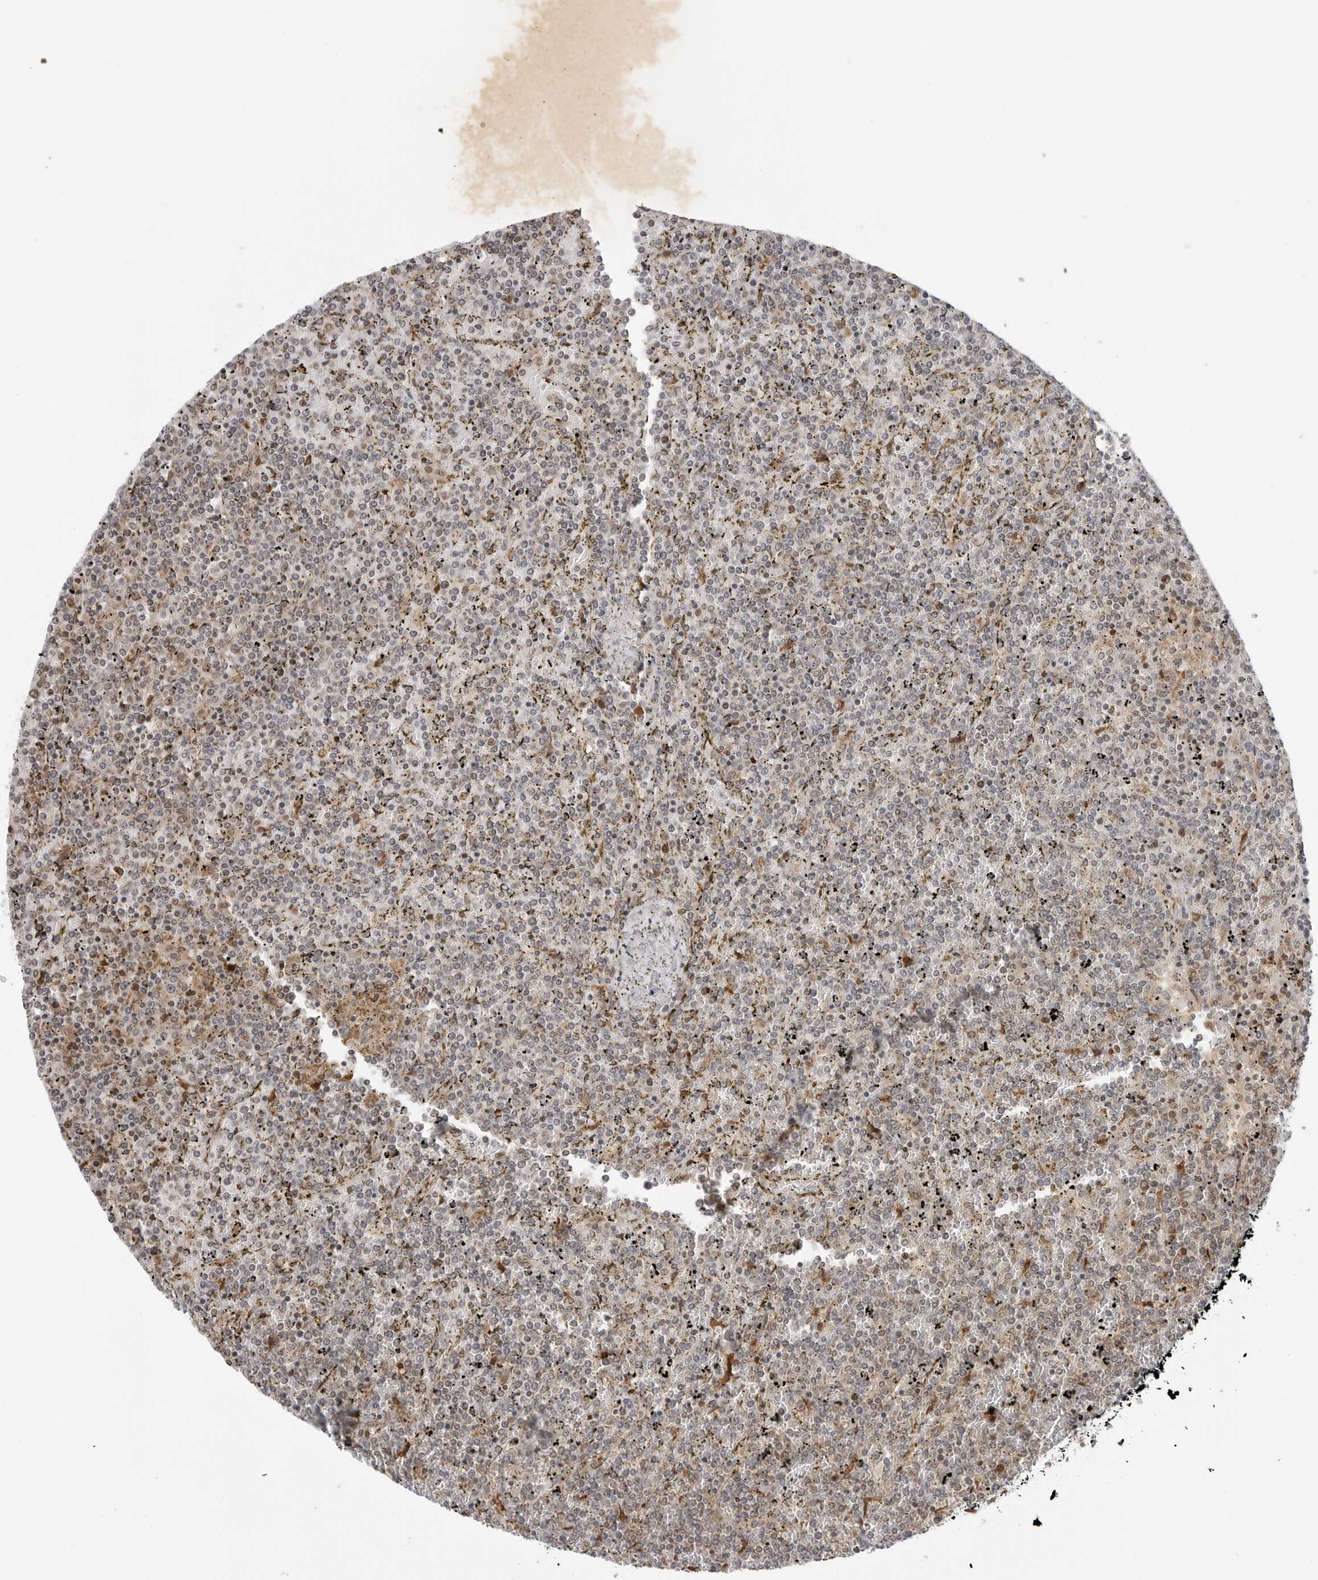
{"staining": {"intensity": "negative", "quantity": "none", "location": "none"}, "tissue": "lymphoma", "cell_type": "Tumor cells", "image_type": "cancer", "snomed": [{"axis": "morphology", "description": "Malignant lymphoma, non-Hodgkin's type, Low grade"}, {"axis": "topography", "description": "Spleen"}], "caption": "Image shows no significant protein staining in tumor cells of lymphoma.", "gene": "TIPRL", "patient": {"sex": "female", "age": 19}}